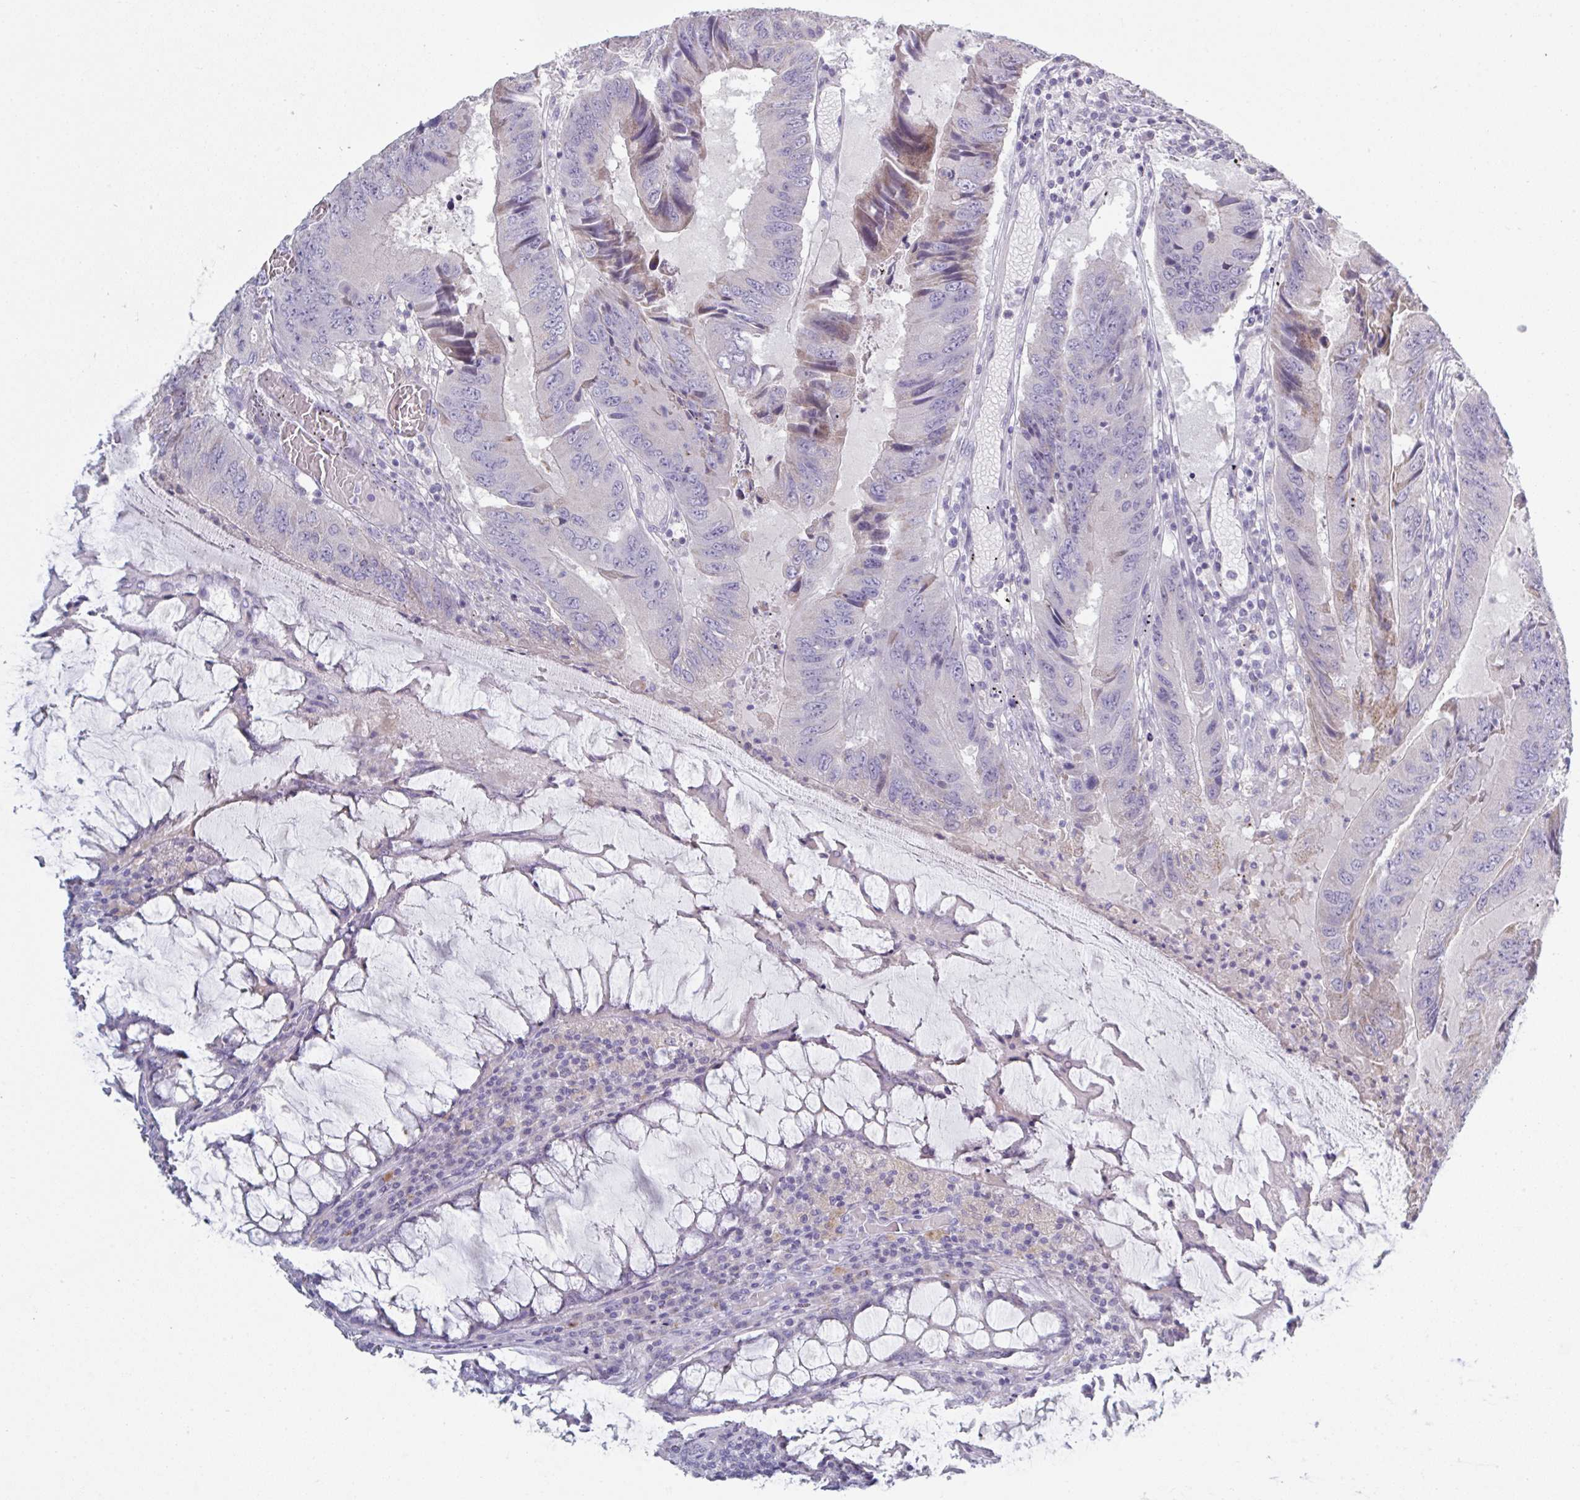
{"staining": {"intensity": "negative", "quantity": "none", "location": "none"}, "tissue": "colorectal cancer", "cell_type": "Tumor cells", "image_type": "cancer", "snomed": [{"axis": "morphology", "description": "Adenocarcinoma, NOS"}, {"axis": "topography", "description": "Colon"}], "caption": "Tumor cells are negative for protein expression in human colorectal adenocarcinoma.", "gene": "HGFAC", "patient": {"sex": "male", "age": 53}}